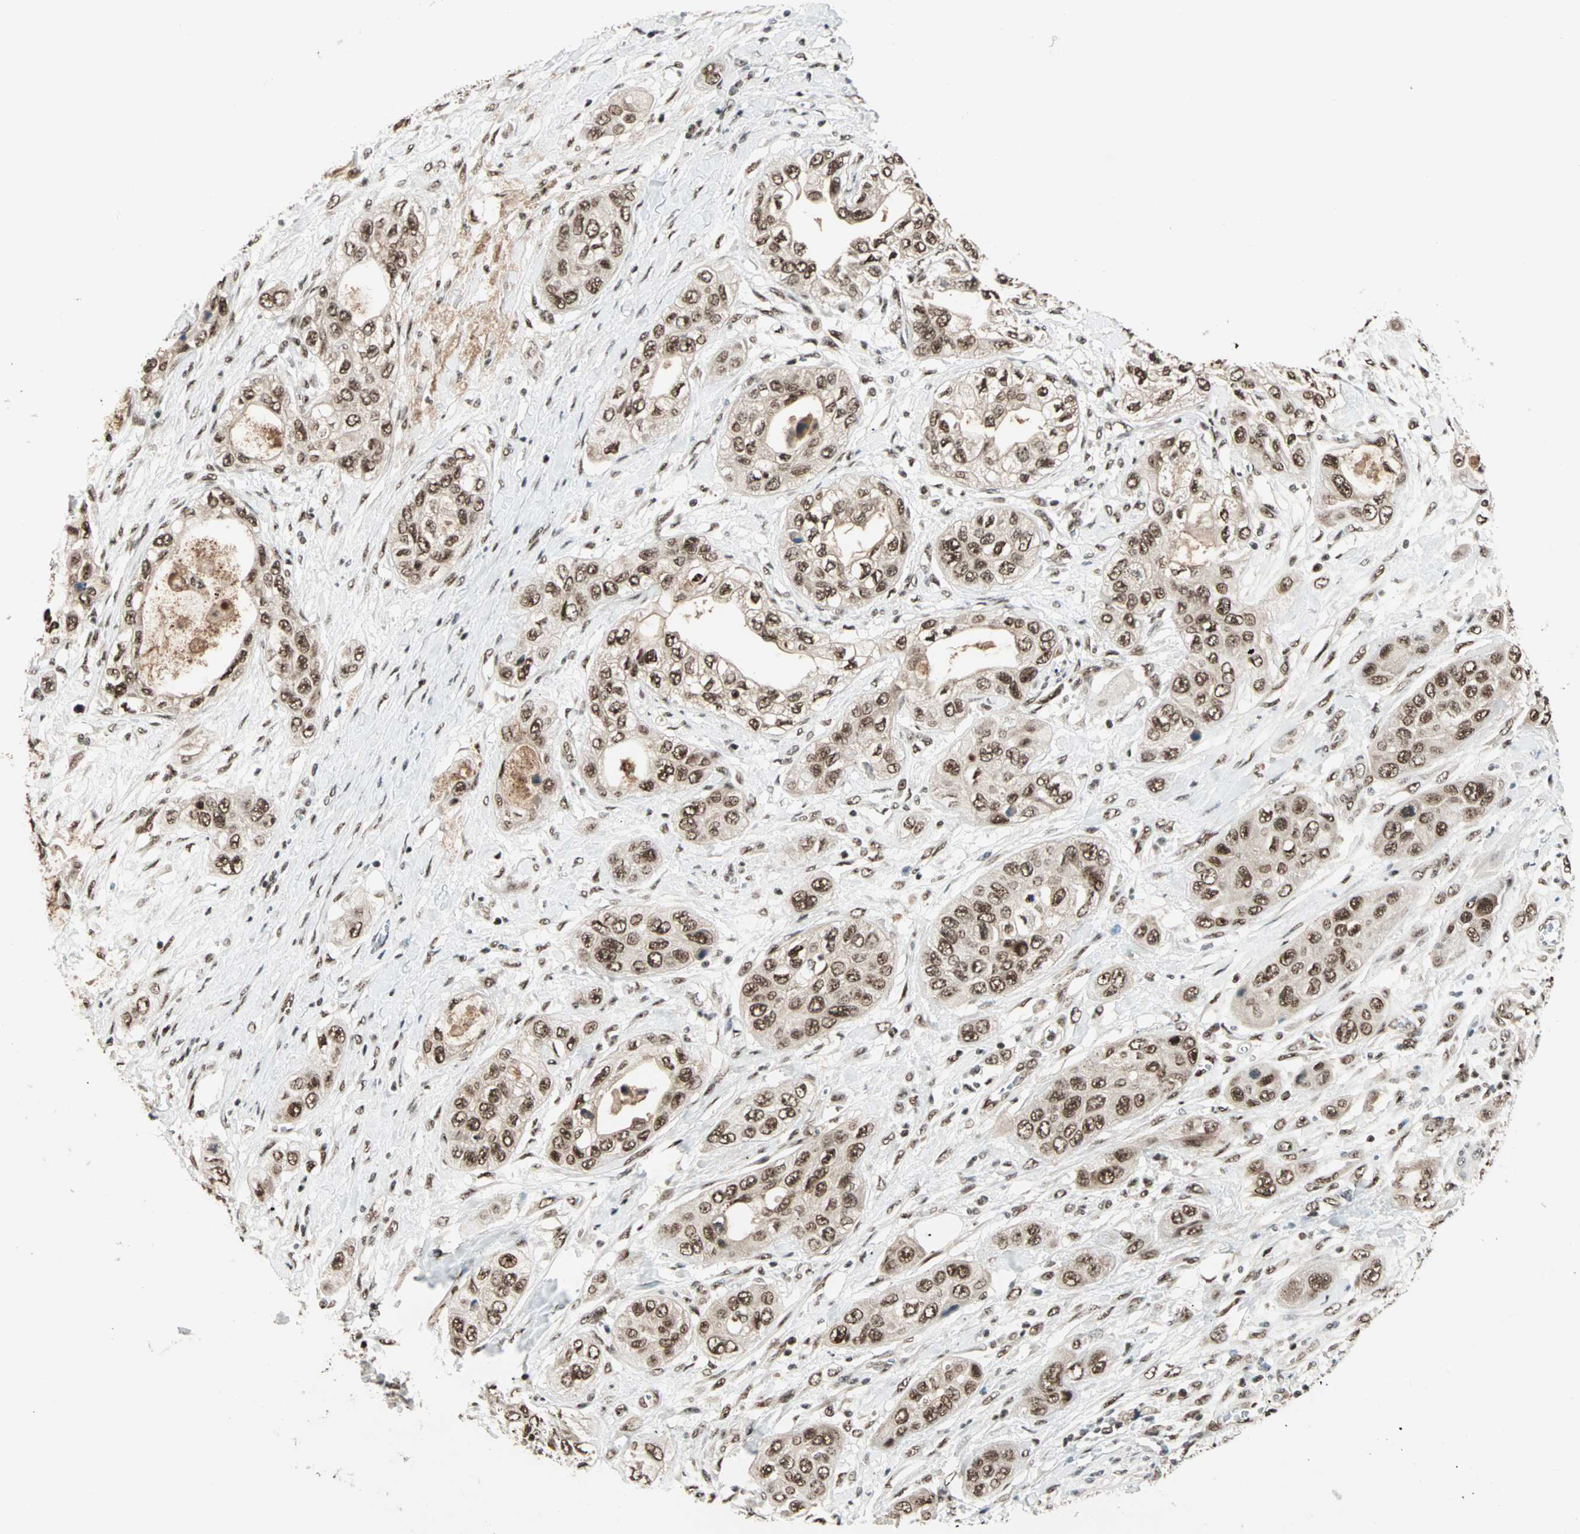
{"staining": {"intensity": "strong", "quantity": ">75%", "location": "cytoplasmic/membranous,nuclear"}, "tissue": "pancreatic cancer", "cell_type": "Tumor cells", "image_type": "cancer", "snomed": [{"axis": "morphology", "description": "Adenocarcinoma, NOS"}, {"axis": "topography", "description": "Pancreas"}], "caption": "This is an image of IHC staining of pancreatic cancer (adenocarcinoma), which shows strong expression in the cytoplasmic/membranous and nuclear of tumor cells.", "gene": "ZNF44", "patient": {"sex": "female", "age": 70}}